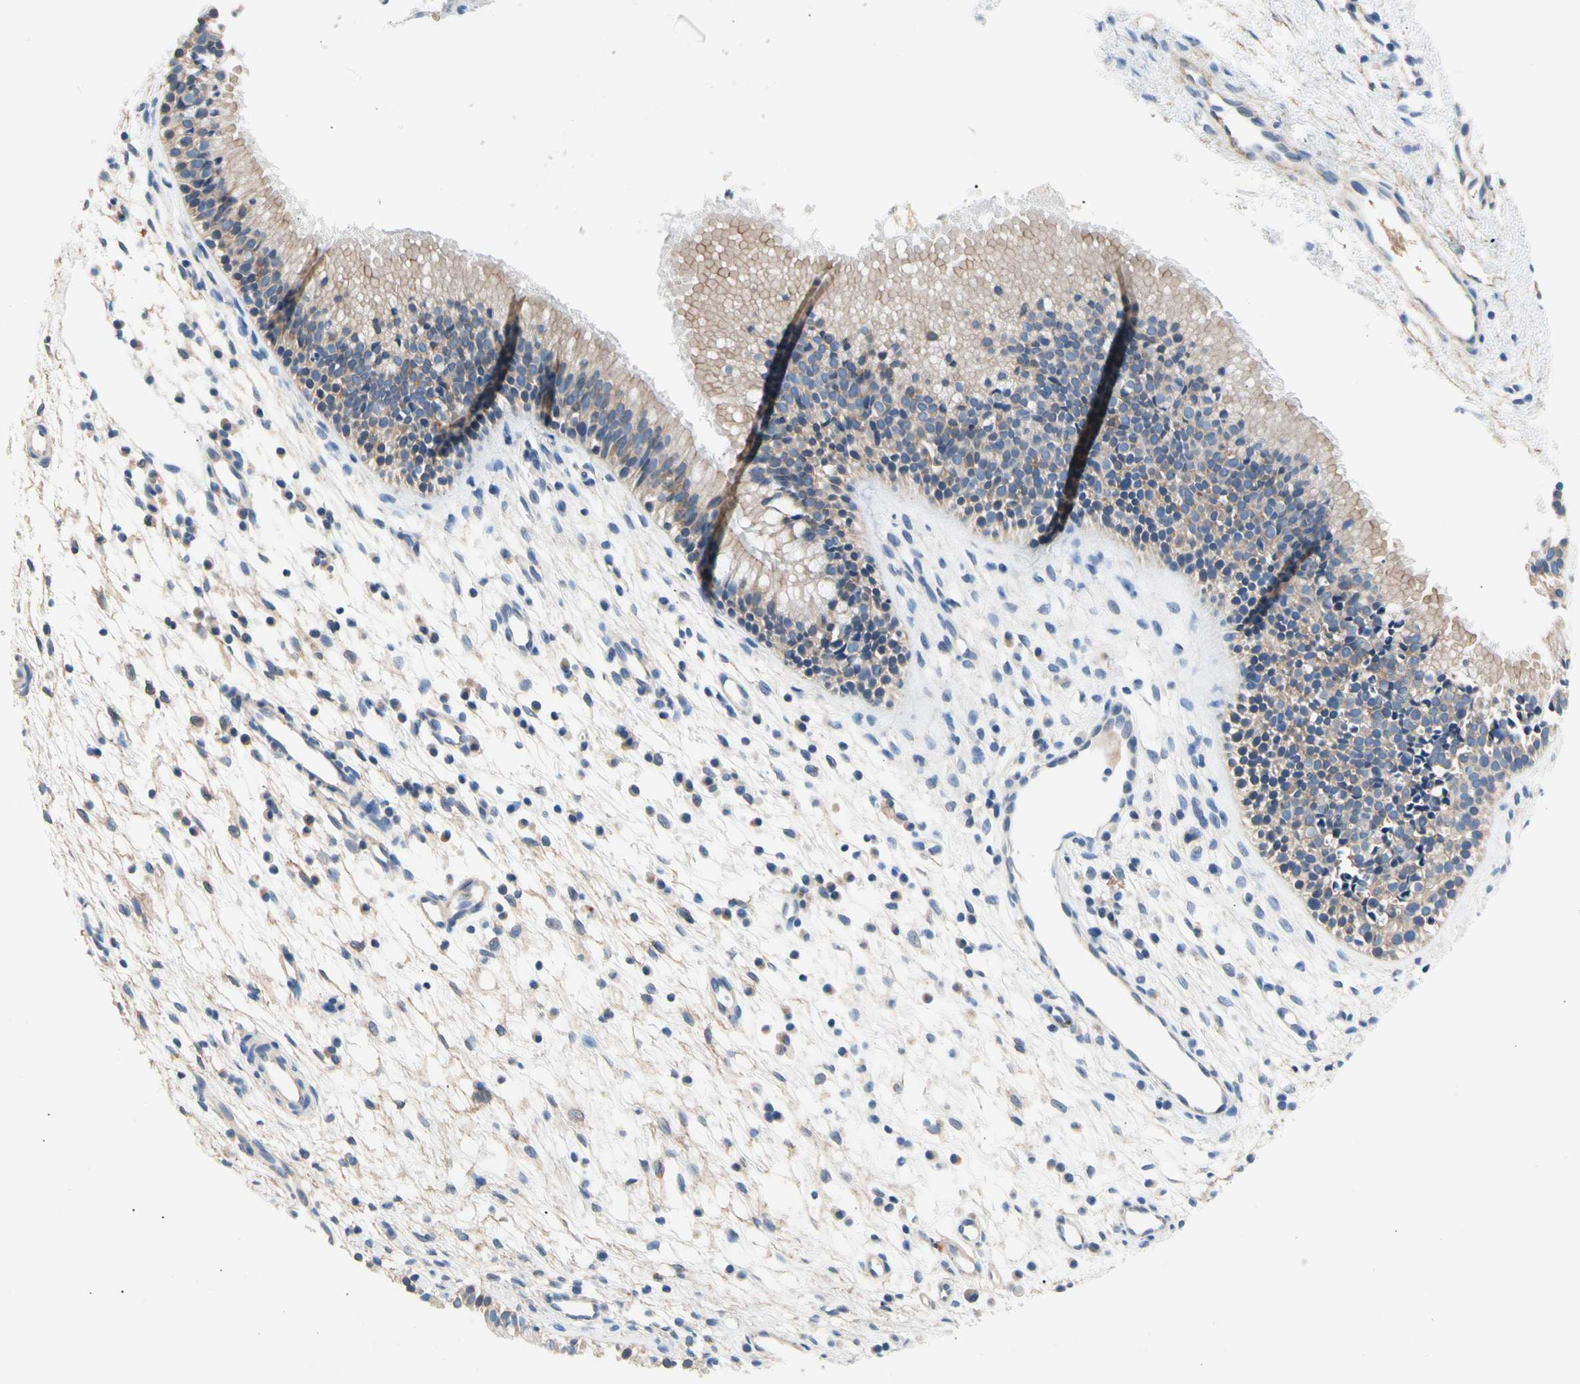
{"staining": {"intensity": "weak", "quantity": ">75%", "location": "cytoplasmic/membranous"}, "tissue": "nasopharynx", "cell_type": "Respiratory epithelial cells", "image_type": "normal", "snomed": [{"axis": "morphology", "description": "Normal tissue, NOS"}, {"axis": "topography", "description": "Nasopharynx"}], "caption": "Immunohistochemistry (IHC) of benign human nasopharynx exhibits low levels of weak cytoplasmic/membranous staining in about >75% of respiratory epithelial cells.", "gene": "CA14", "patient": {"sex": "male", "age": 21}}